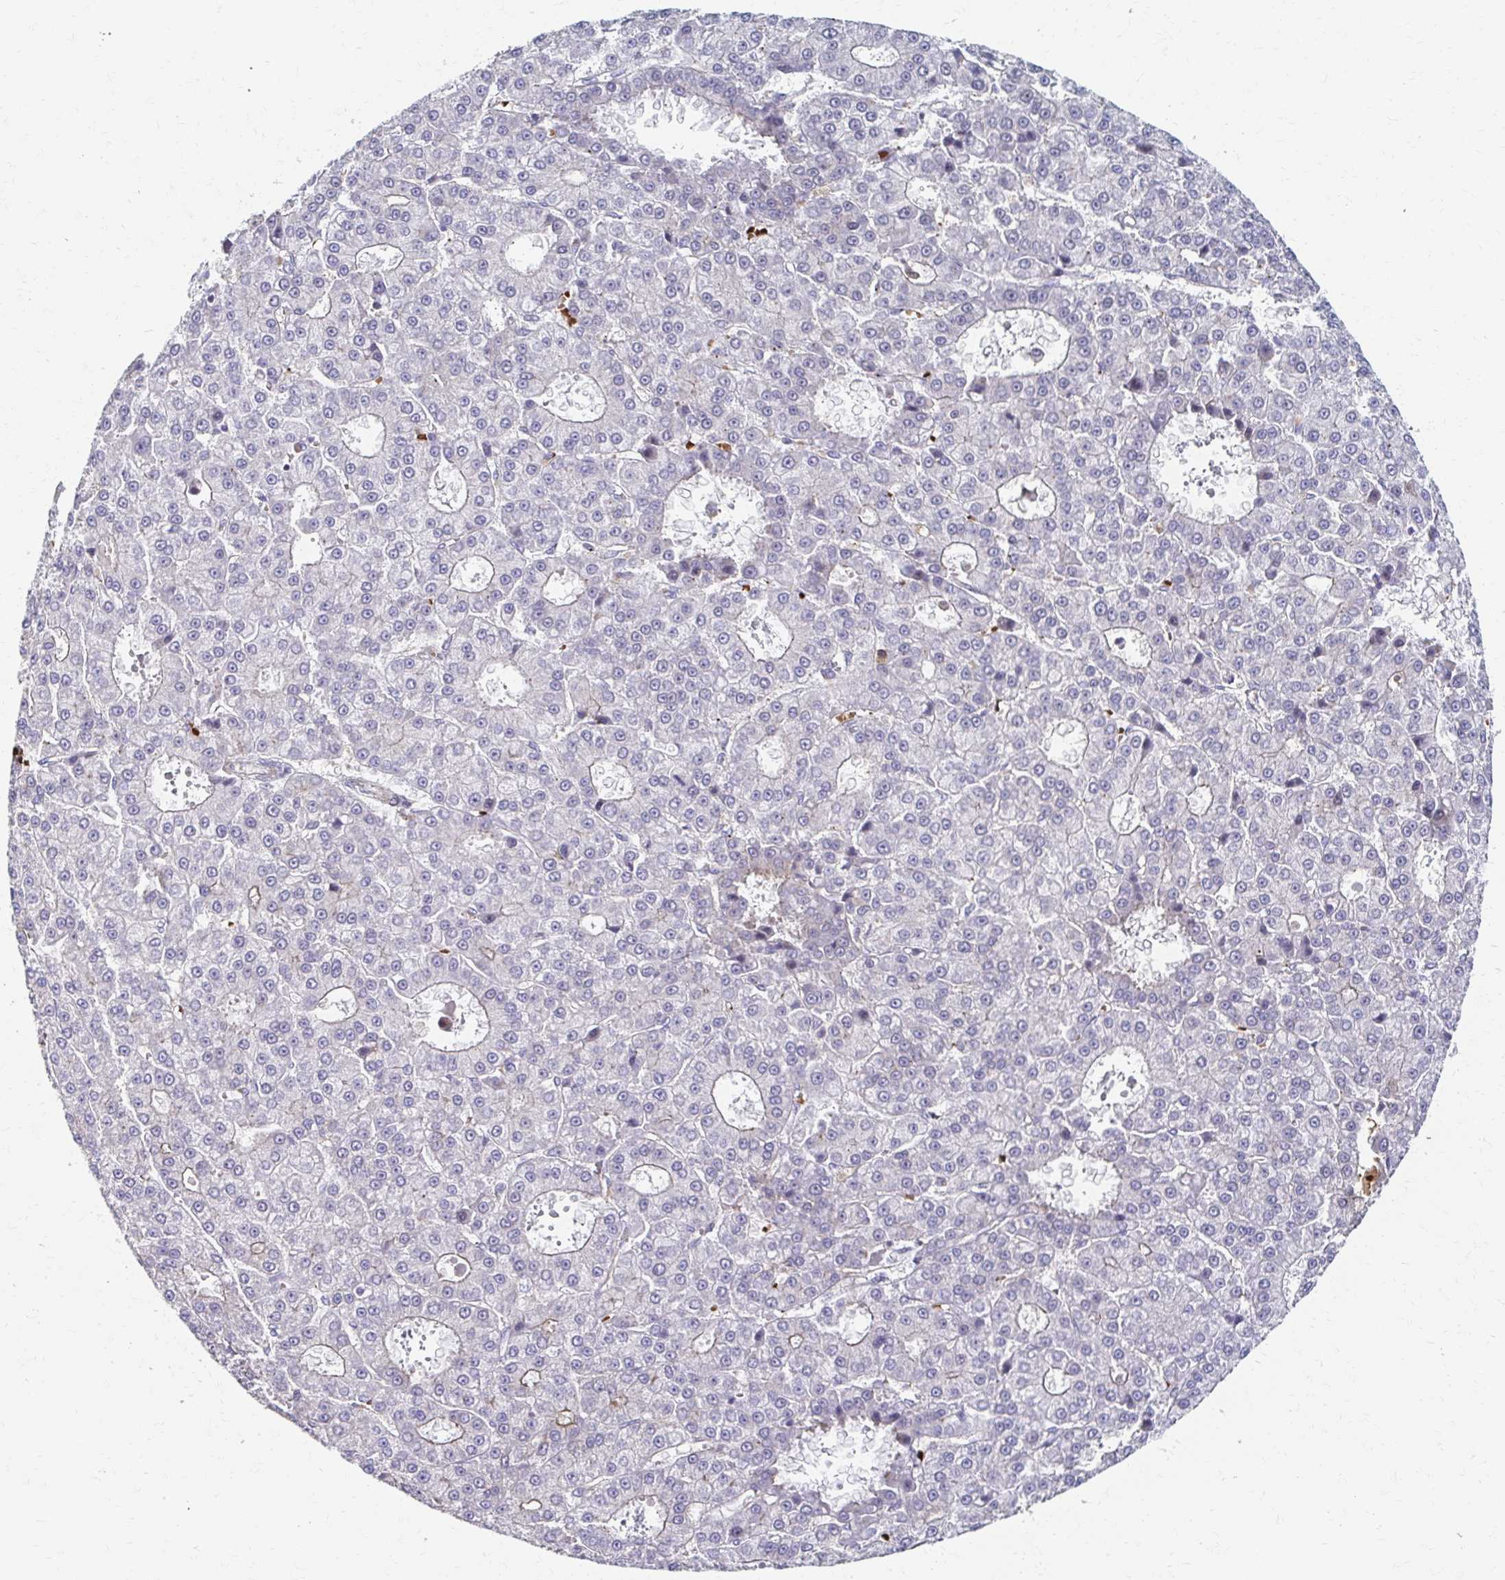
{"staining": {"intensity": "negative", "quantity": "none", "location": "none"}, "tissue": "liver cancer", "cell_type": "Tumor cells", "image_type": "cancer", "snomed": [{"axis": "morphology", "description": "Carcinoma, Hepatocellular, NOS"}, {"axis": "topography", "description": "Liver"}], "caption": "This is an IHC photomicrograph of human liver cancer. There is no staining in tumor cells.", "gene": "SKA2", "patient": {"sex": "male", "age": 70}}